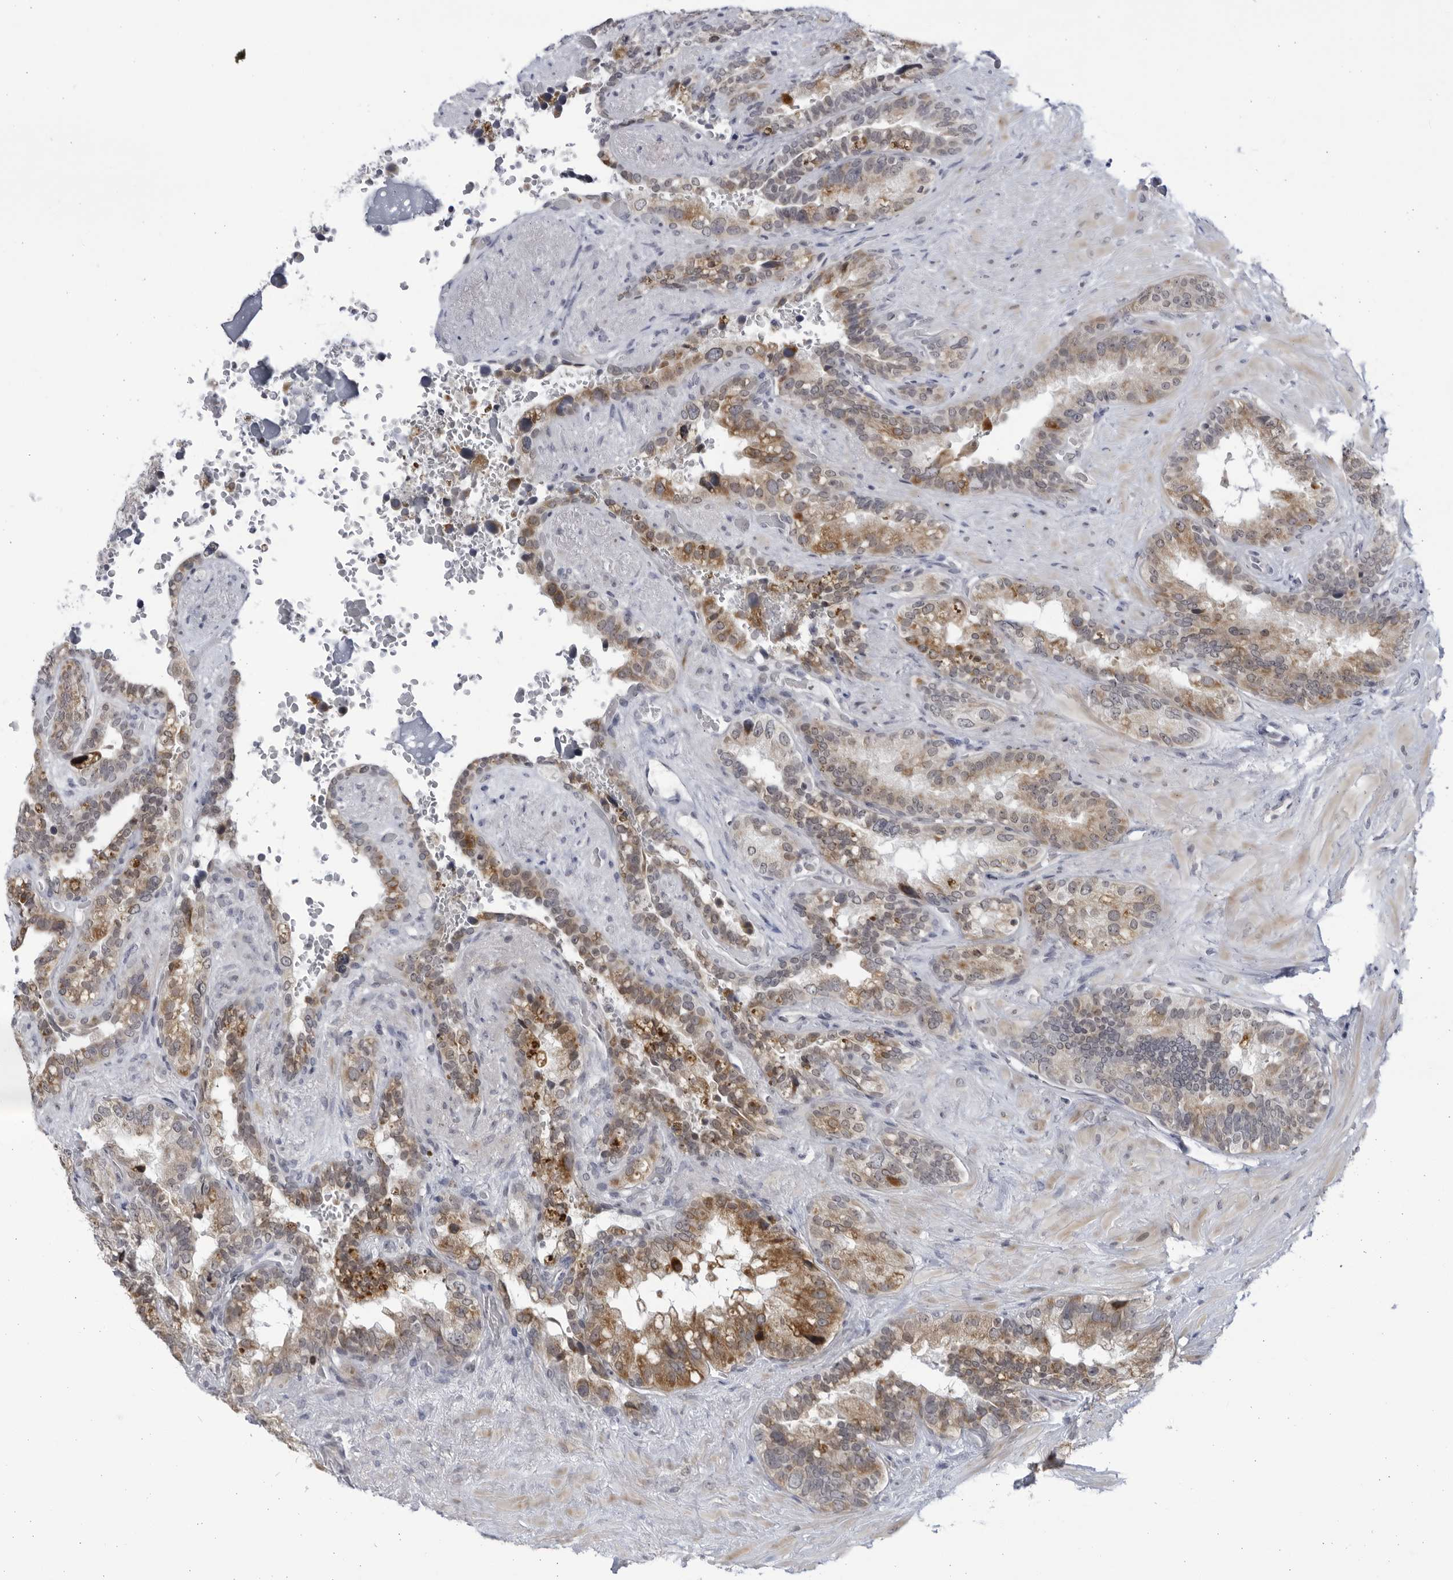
{"staining": {"intensity": "moderate", "quantity": ">75%", "location": "cytoplasmic/membranous"}, "tissue": "seminal vesicle", "cell_type": "Glandular cells", "image_type": "normal", "snomed": [{"axis": "morphology", "description": "Normal tissue, NOS"}, {"axis": "topography", "description": "Seminal veicle"}], "caption": "Brown immunohistochemical staining in unremarkable human seminal vesicle reveals moderate cytoplasmic/membranous positivity in about >75% of glandular cells. (DAB = brown stain, brightfield microscopy at high magnification).", "gene": "SLC25A22", "patient": {"sex": "male", "age": 80}}